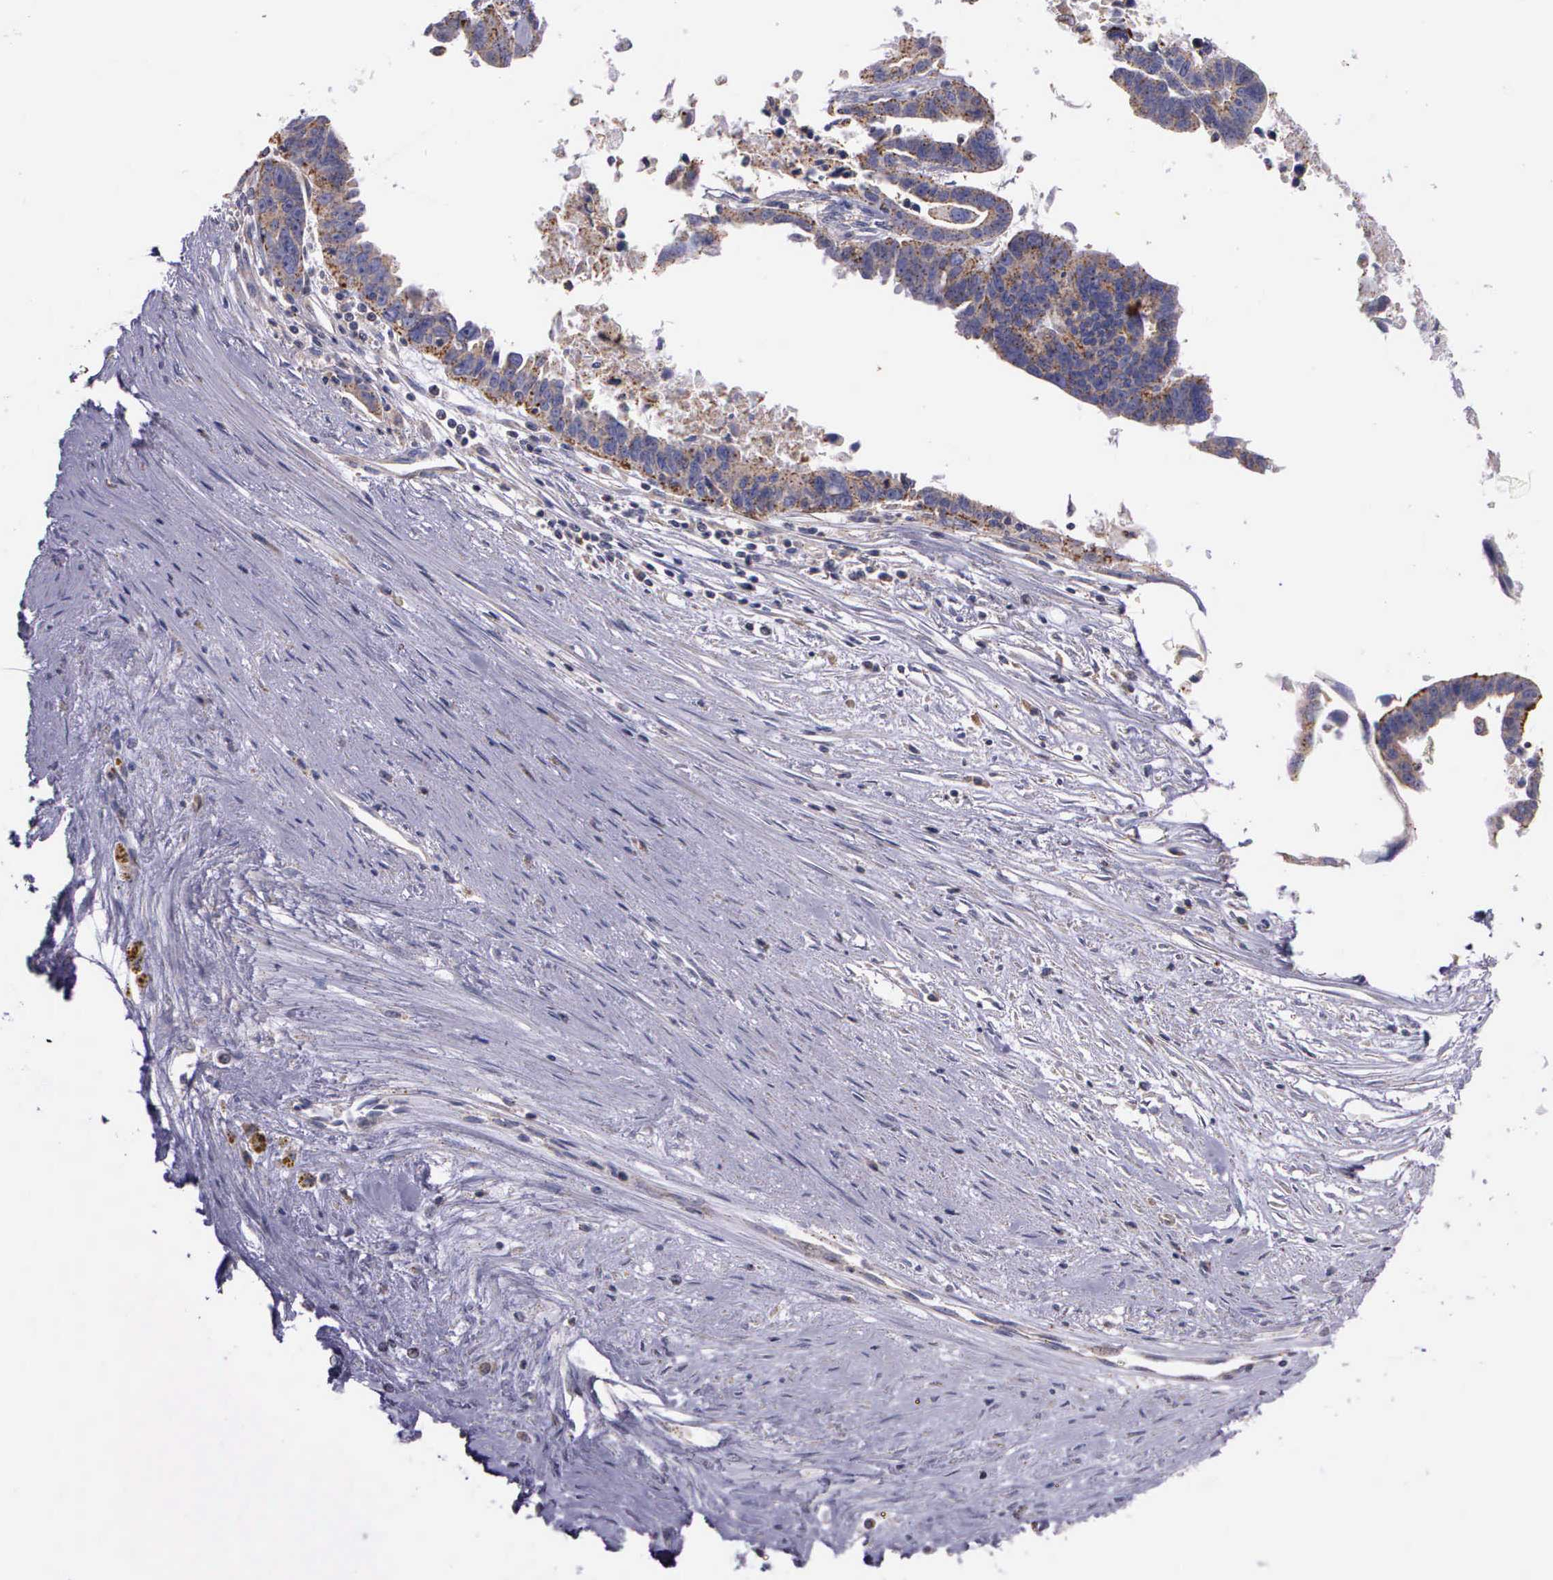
{"staining": {"intensity": "weak", "quantity": ">75%", "location": "cytoplasmic/membranous"}, "tissue": "ovarian cancer", "cell_type": "Tumor cells", "image_type": "cancer", "snomed": [{"axis": "morphology", "description": "Carcinoma, endometroid"}, {"axis": "morphology", "description": "Cystadenocarcinoma, serous, NOS"}, {"axis": "topography", "description": "Ovary"}], "caption": "Immunohistochemical staining of ovarian endometroid carcinoma displays weak cytoplasmic/membranous protein positivity in about >75% of tumor cells.", "gene": "MIA2", "patient": {"sex": "female", "age": 45}}